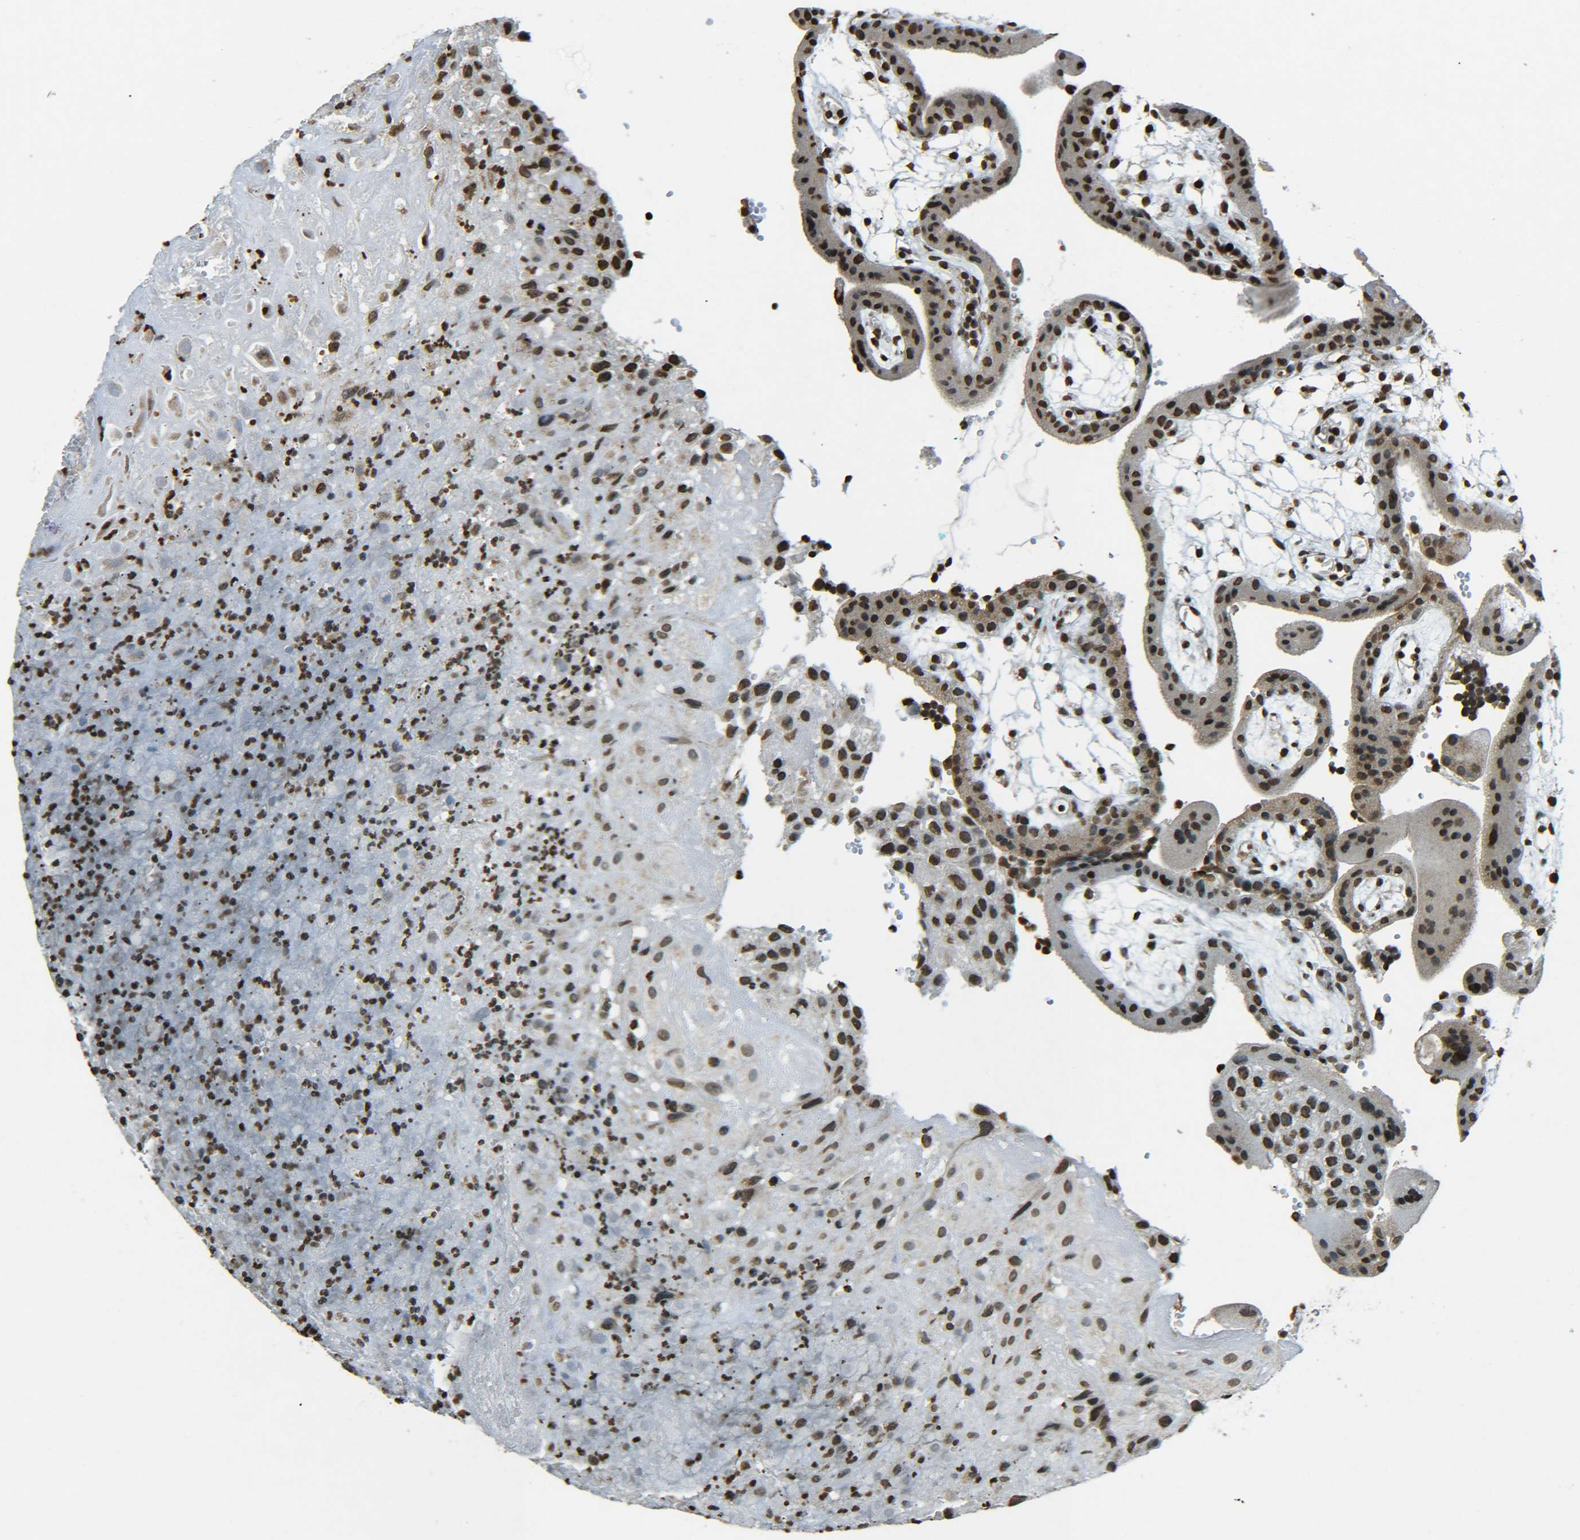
{"staining": {"intensity": "moderate", "quantity": ">75%", "location": "nuclear"}, "tissue": "placenta", "cell_type": "Decidual cells", "image_type": "normal", "snomed": [{"axis": "morphology", "description": "Normal tissue, NOS"}, {"axis": "topography", "description": "Placenta"}], "caption": "High-magnification brightfield microscopy of benign placenta stained with DAB (3,3'-diaminobenzidine) (brown) and counterstained with hematoxylin (blue). decidual cells exhibit moderate nuclear staining is seen in about>75% of cells. (Brightfield microscopy of DAB IHC at high magnification).", "gene": "NEUROG2", "patient": {"sex": "female", "age": 18}}